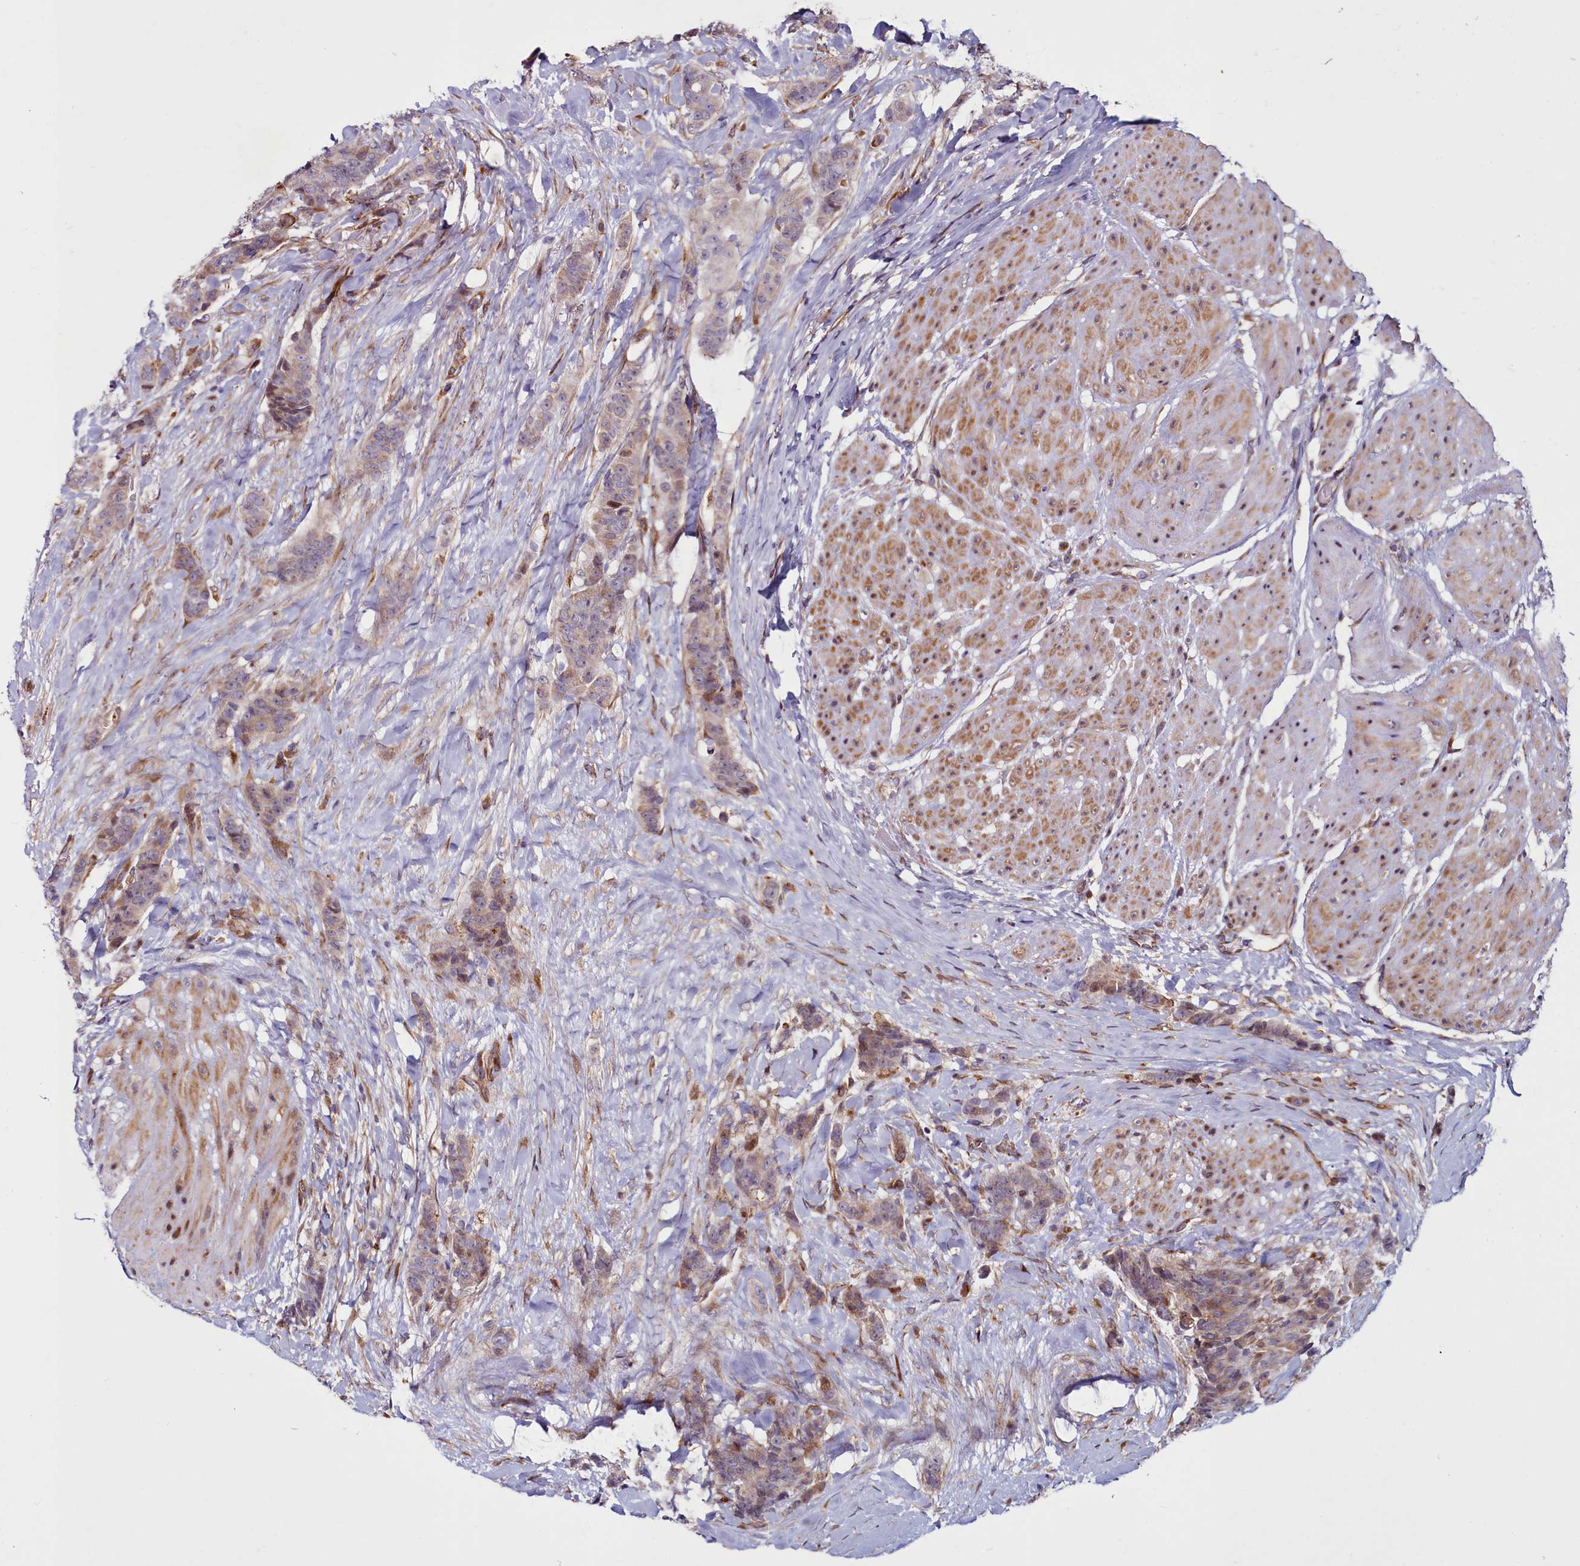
{"staining": {"intensity": "weak", "quantity": "25%-75%", "location": "cytoplasmic/membranous"}, "tissue": "breast cancer", "cell_type": "Tumor cells", "image_type": "cancer", "snomed": [{"axis": "morphology", "description": "Duct carcinoma"}, {"axis": "topography", "description": "Breast"}], "caption": "Human breast cancer (invasive ductal carcinoma) stained with a brown dye exhibits weak cytoplasmic/membranous positive expression in about 25%-75% of tumor cells.", "gene": "MCRIP1", "patient": {"sex": "female", "age": 40}}